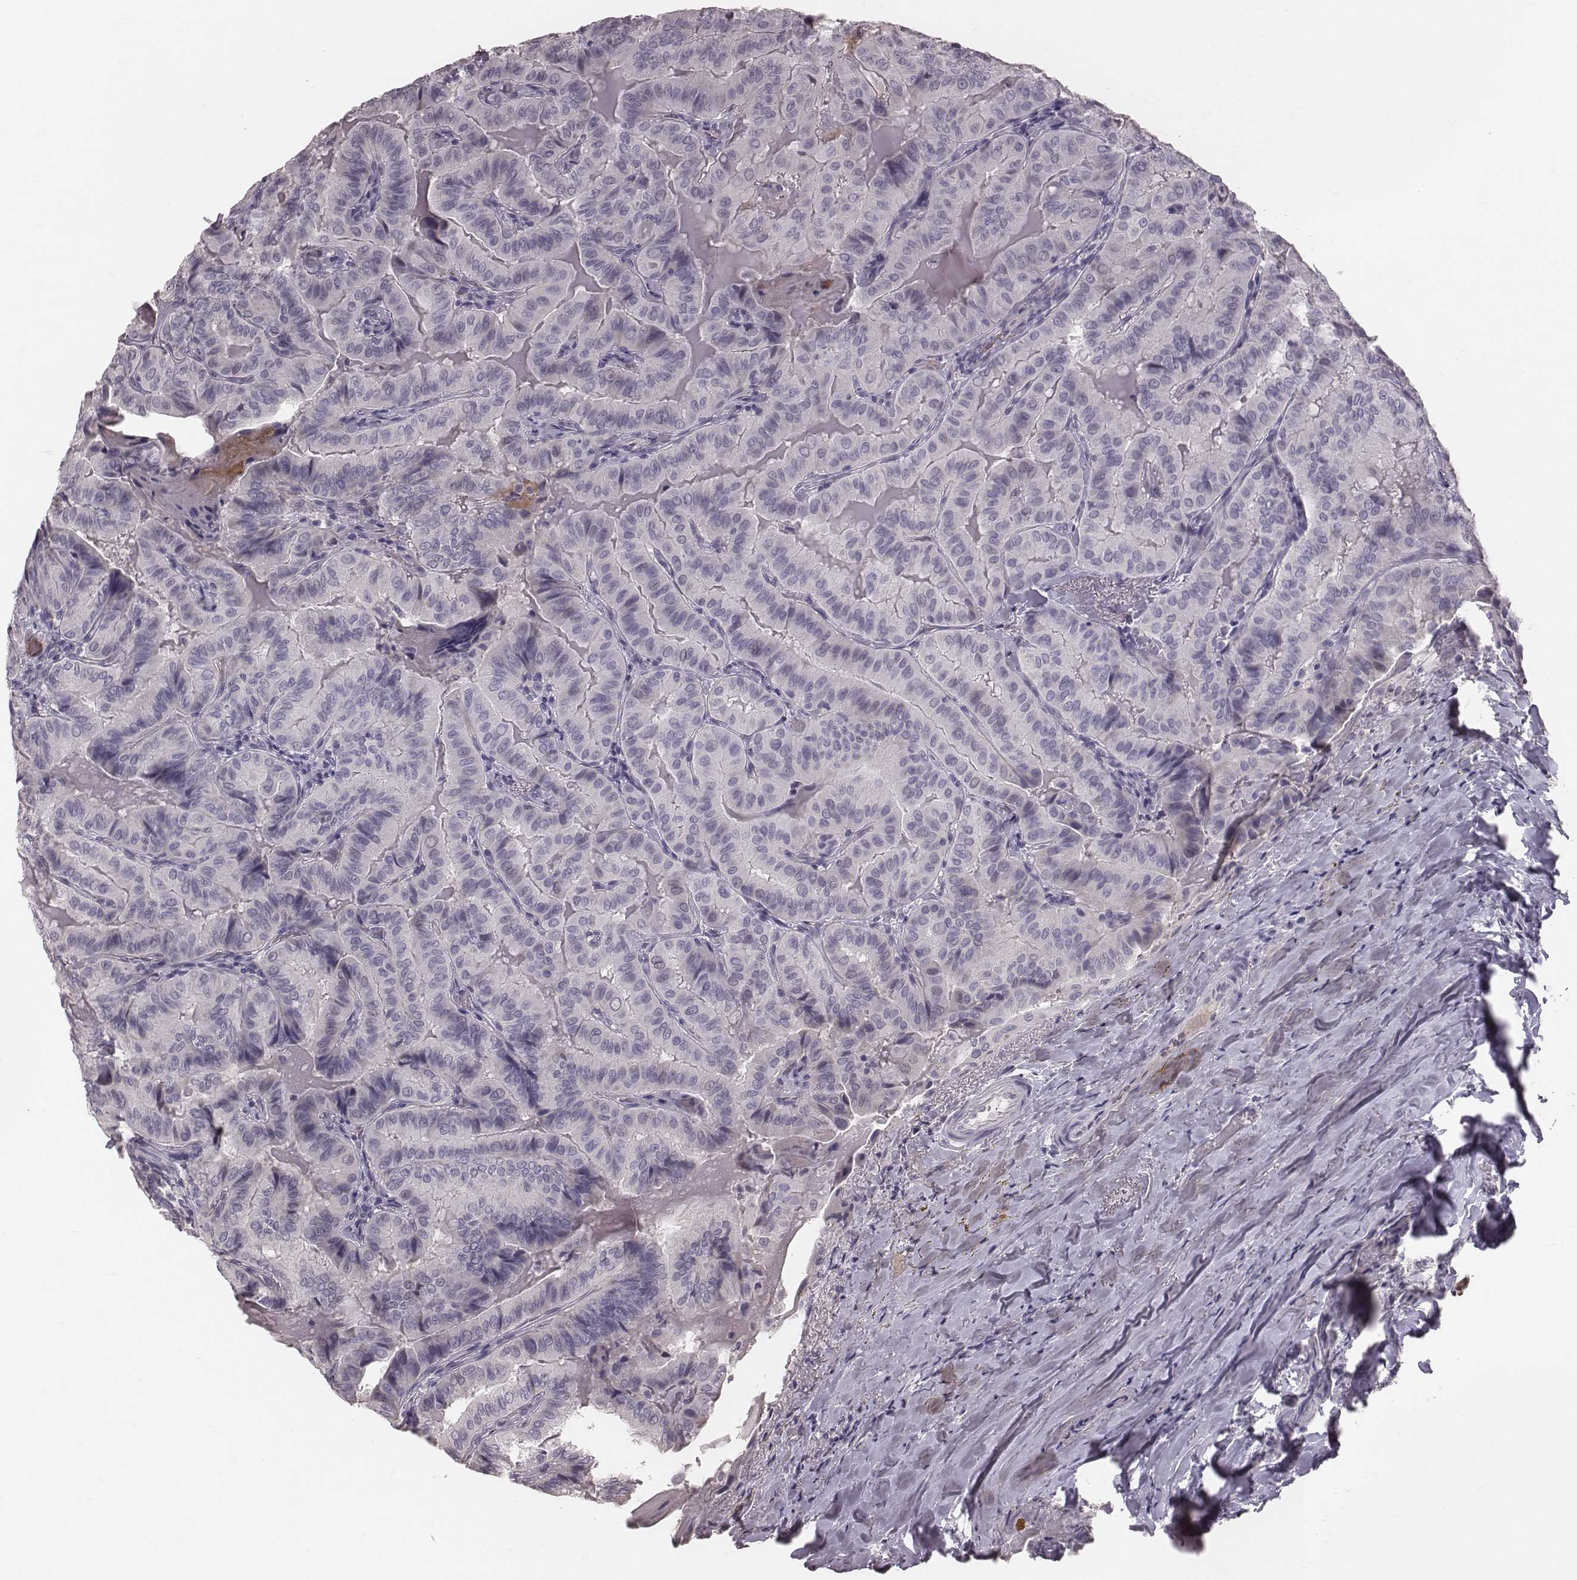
{"staining": {"intensity": "negative", "quantity": "none", "location": "none"}, "tissue": "thyroid cancer", "cell_type": "Tumor cells", "image_type": "cancer", "snomed": [{"axis": "morphology", "description": "Papillary adenocarcinoma, NOS"}, {"axis": "topography", "description": "Thyroid gland"}], "caption": "The image displays no staining of tumor cells in thyroid cancer (papillary adenocarcinoma).", "gene": "CFTR", "patient": {"sex": "female", "age": 68}}